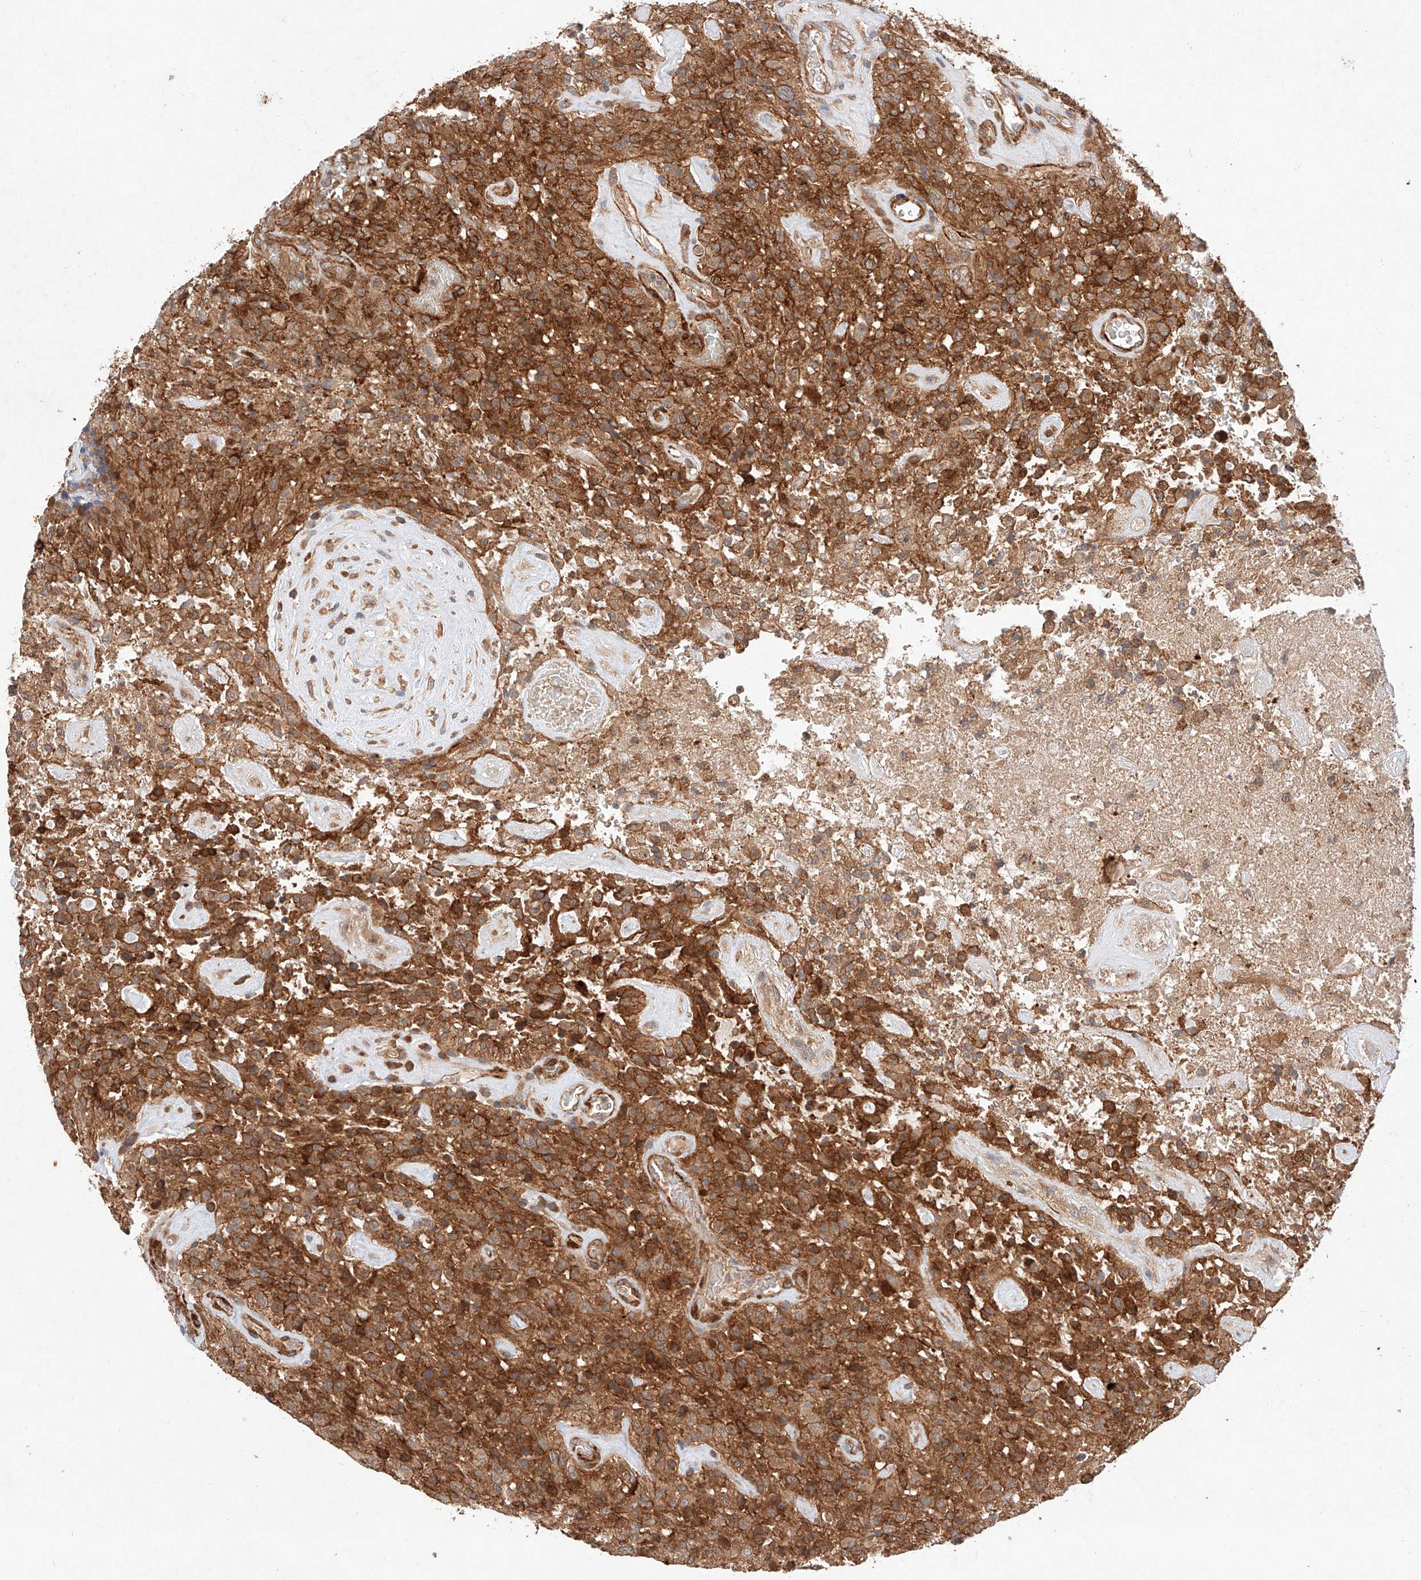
{"staining": {"intensity": "moderate", "quantity": ">75%", "location": "cytoplasmic/membranous"}, "tissue": "glioma", "cell_type": "Tumor cells", "image_type": "cancer", "snomed": [{"axis": "morphology", "description": "Glioma, malignant, High grade"}, {"axis": "topography", "description": "Brain"}], "caption": "A brown stain highlights moderate cytoplasmic/membranous positivity of a protein in human malignant glioma (high-grade) tumor cells. (DAB (3,3'-diaminobenzidine) IHC, brown staining for protein, blue staining for nuclei).", "gene": "RAB23", "patient": {"sex": "female", "age": 57}}